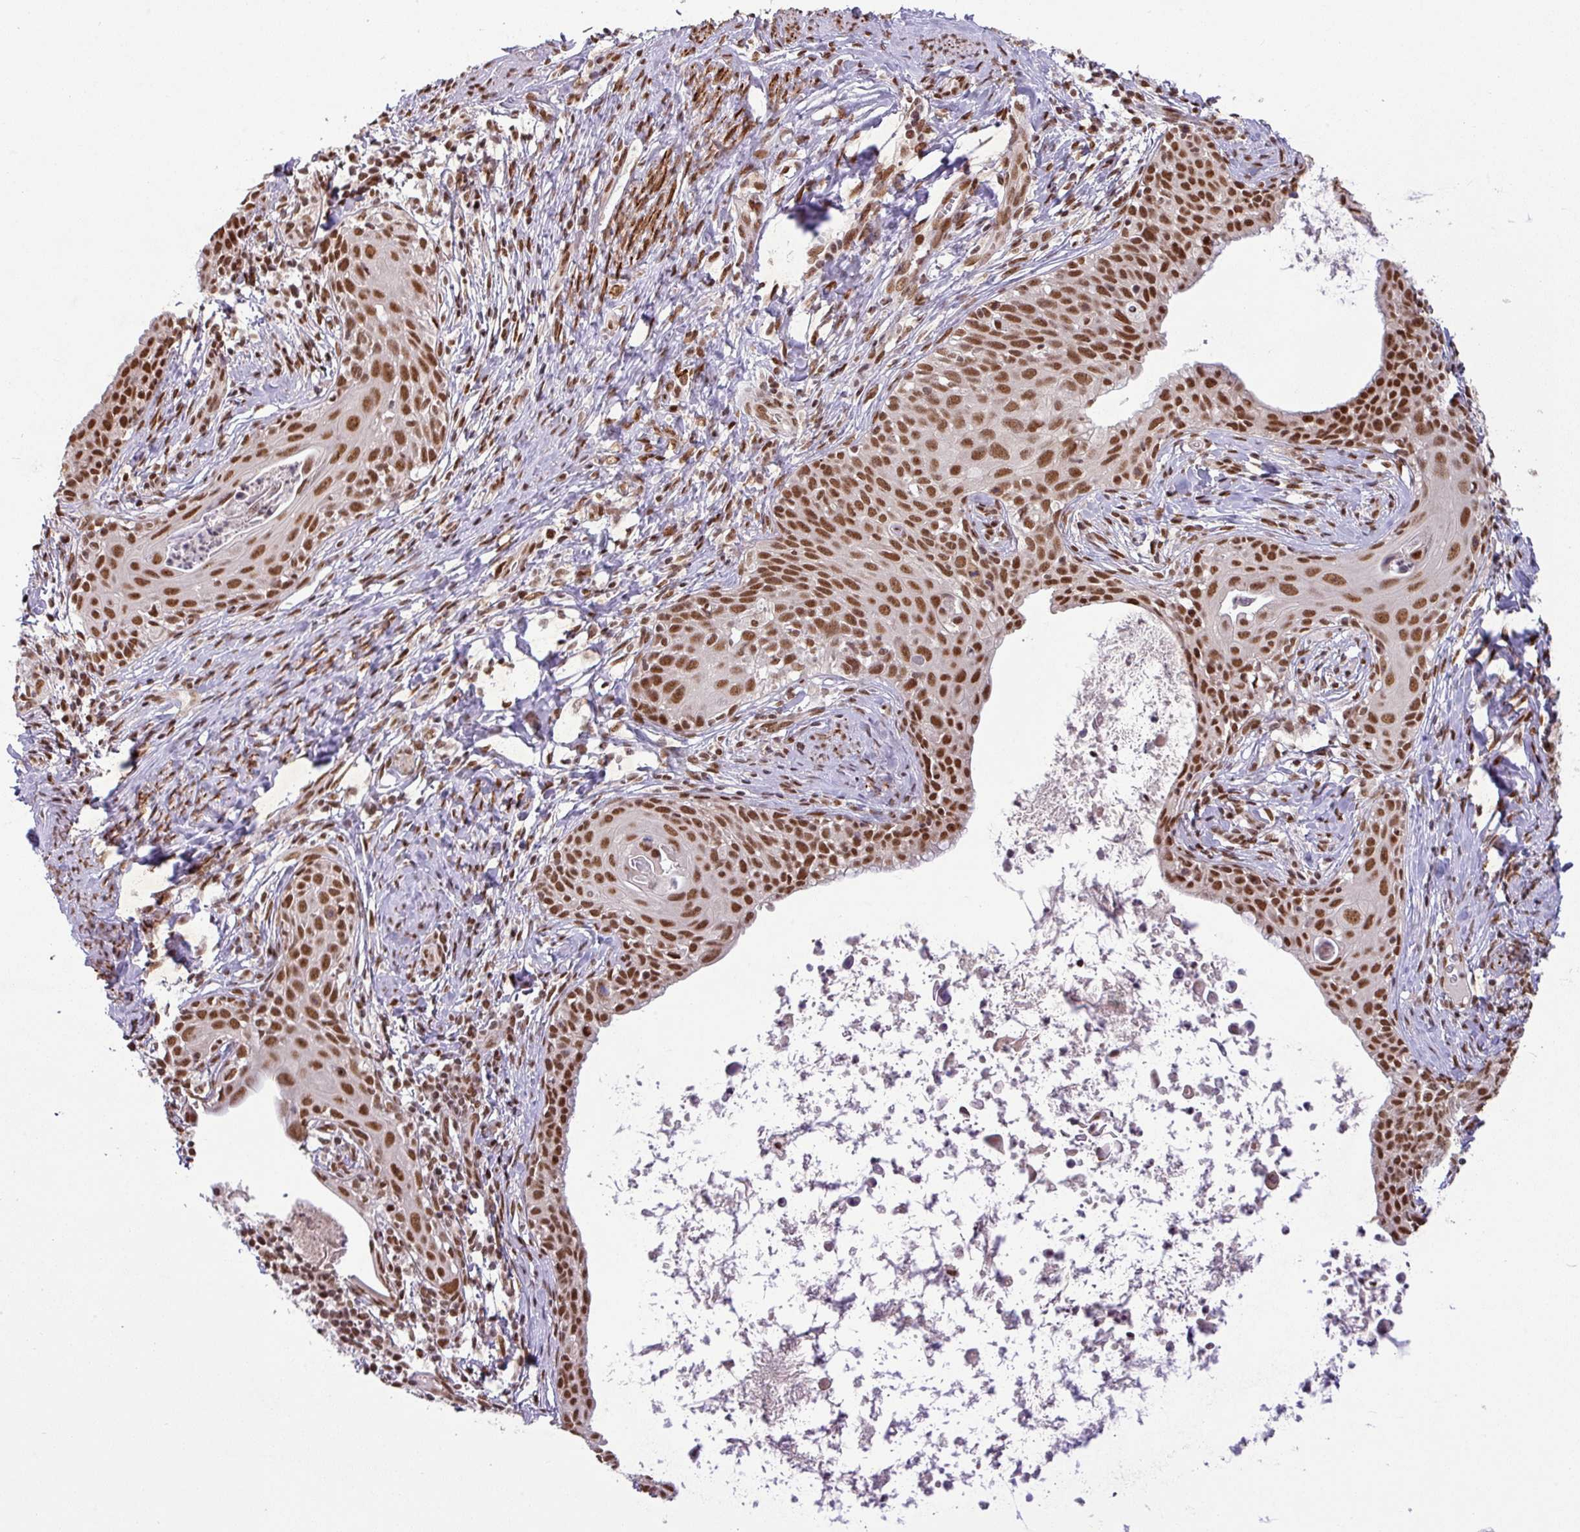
{"staining": {"intensity": "strong", "quantity": ">75%", "location": "nuclear"}, "tissue": "cervical cancer", "cell_type": "Tumor cells", "image_type": "cancer", "snomed": [{"axis": "morphology", "description": "Squamous cell carcinoma, NOS"}, {"axis": "topography", "description": "Cervix"}], "caption": "The photomicrograph demonstrates immunohistochemical staining of cervical cancer. There is strong nuclear positivity is appreciated in about >75% of tumor cells.", "gene": "SRSF2", "patient": {"sex": "female", "age": 52}}